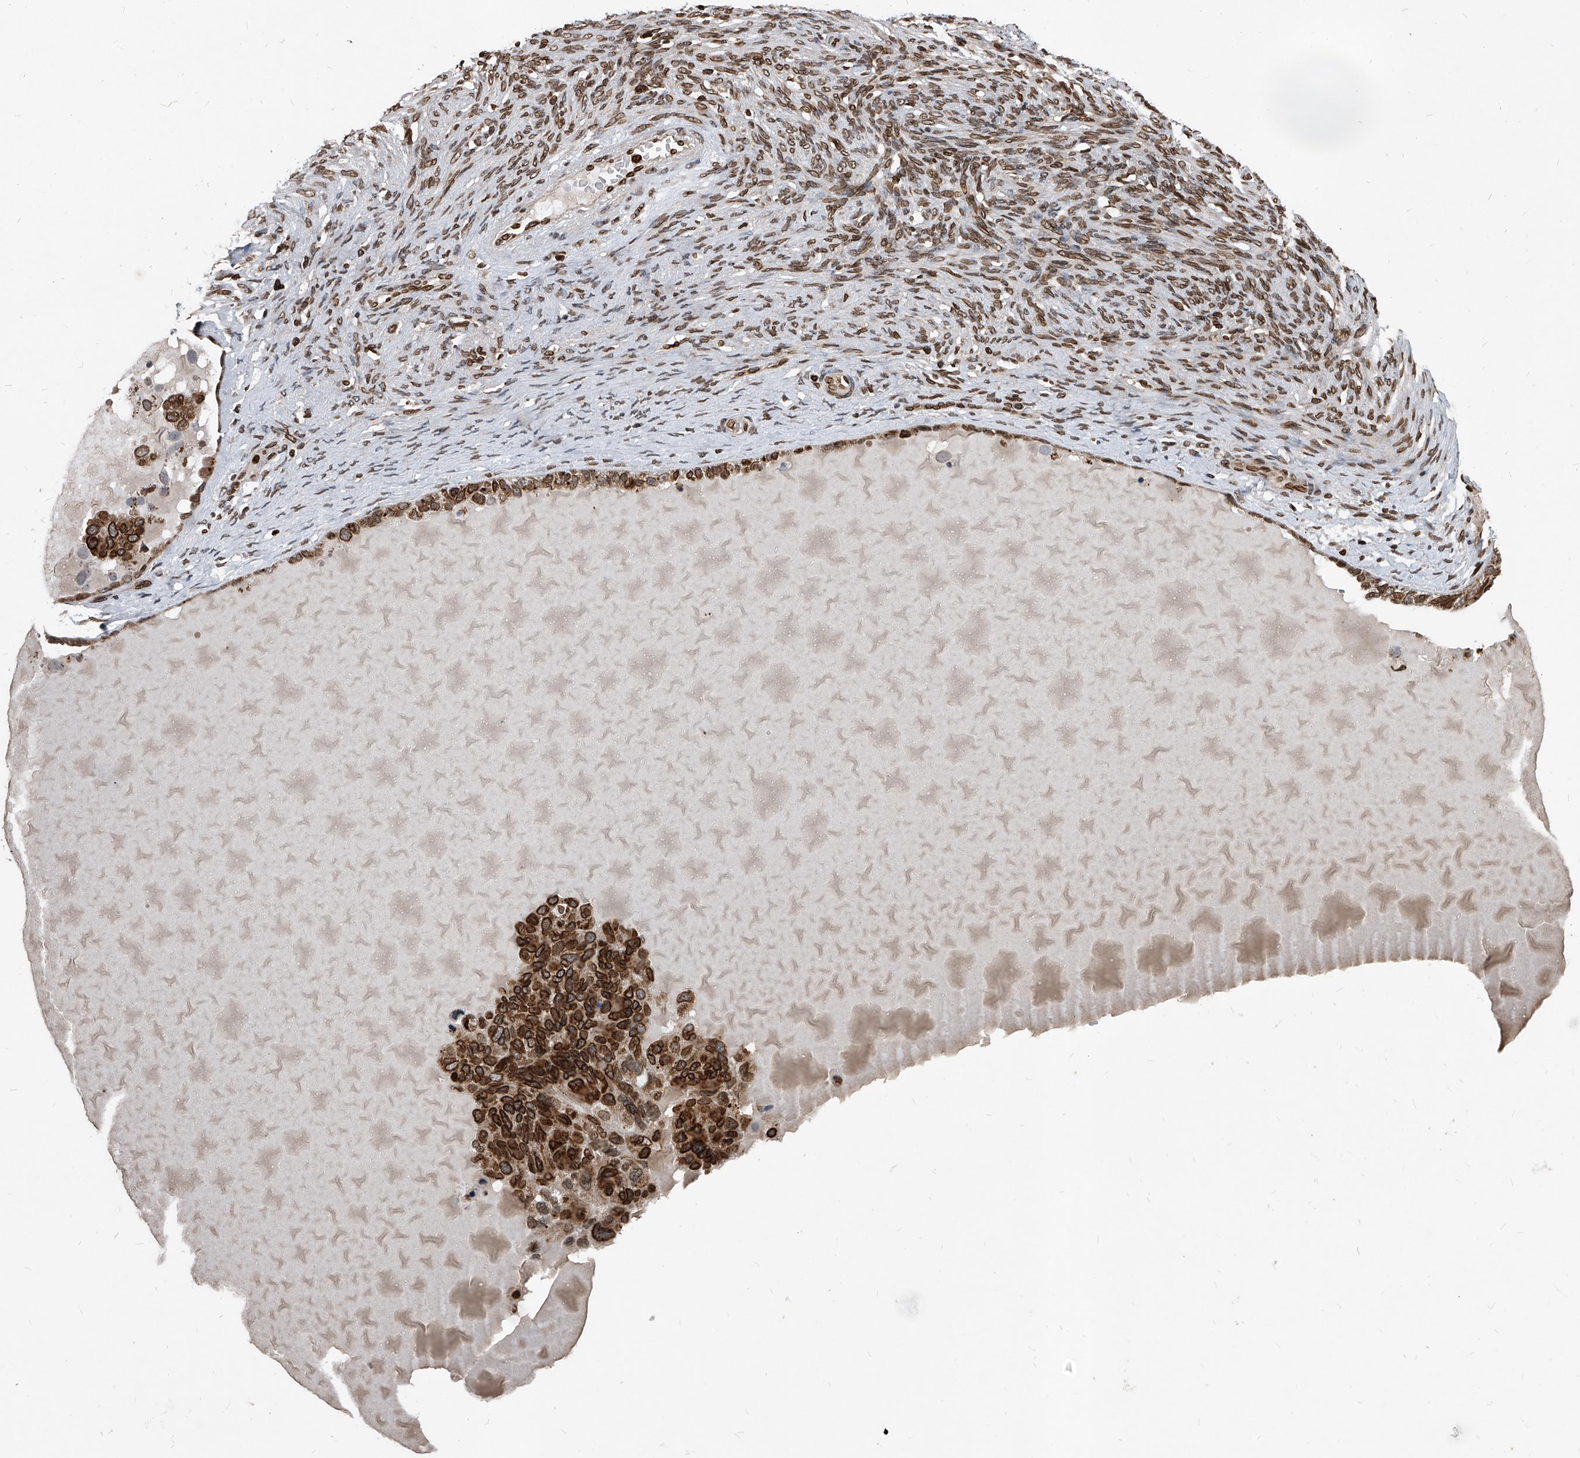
{"staining": {"intensity": "moderate", "quantity": ">75%", "location": "cytoplasmic/membranous,nuclear"}, "tissue": "ovarian cancer", "cell_type": "Tumor cells", "image_type": "cancer", "snomed": [{"axis": "morphology", "description": "Cystadenocarcinoma, serous, NOS"}, {"axis": "topography", "description": "Ovary"}], "caption": "Serous cystadenocarcinoma (ovarian) stained for a protein exhibits moderate cytoplasmic/membranous and nuclear positivity in tumor cells. Immunohistochemistry (ihc) stains the protein in brown and the nuclei are stained blue.", "gene": "PHF20", "patient": {"sex": "female", "age": 44}}